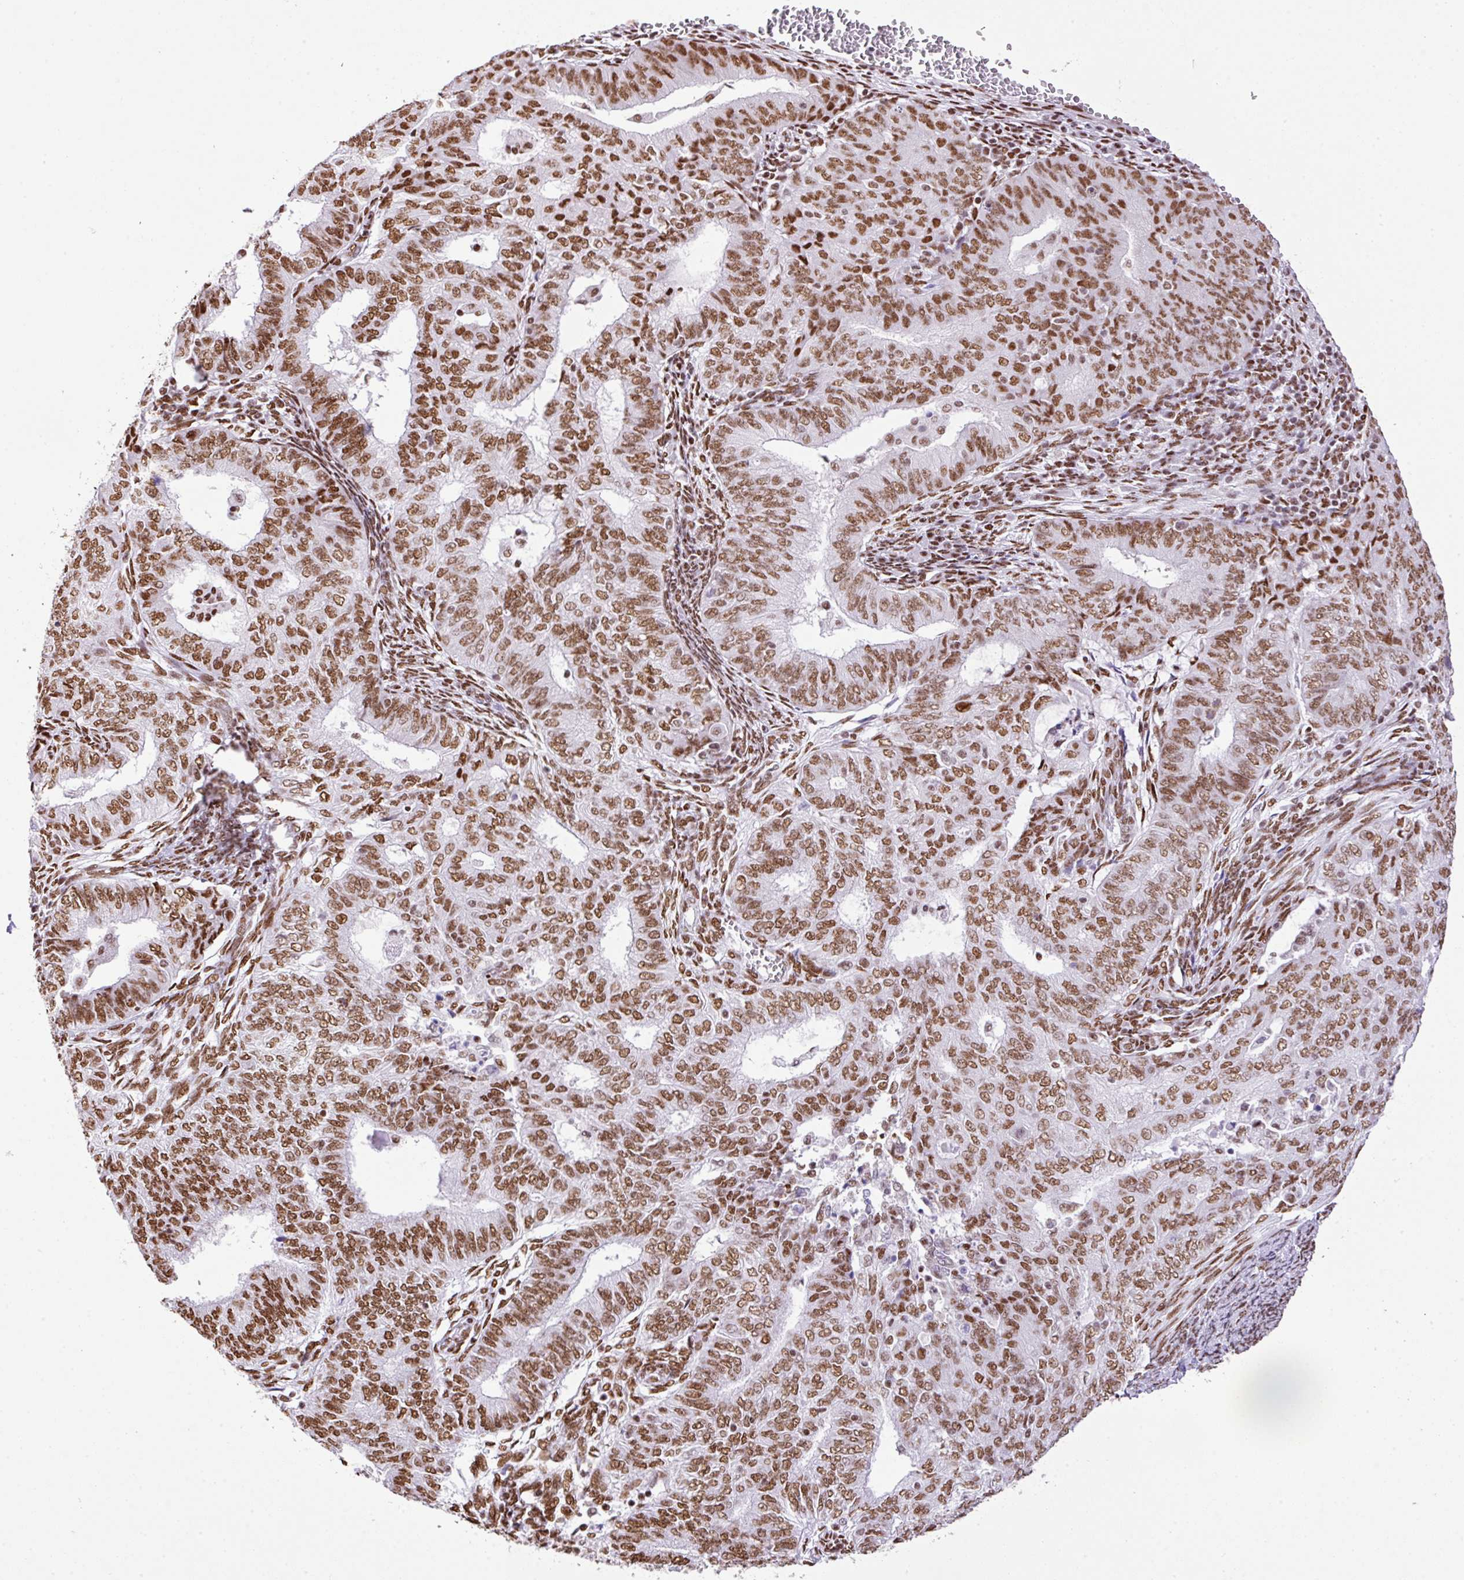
{"staining": {"intensity": "moderate", "quantity": ">75%", "location": "nuclear"}, "tissue": "endometrial cancer", "cell_type": "Tumor cells", "image_type": "cancer", "snomed": [{"axis": "morphology", "description": "Adenocarcinoma, NOS"}, {"axis": "topography", "description": "Endometrium"}], "caption": "Immunohistochemical staining of endometrial adenocarcinoma demonstrates medium levels of moderate nuclear protein positivity in about >75% of tumor cells.", "gene": "RARG", "patient": {"sex": "female", "age": 62}}